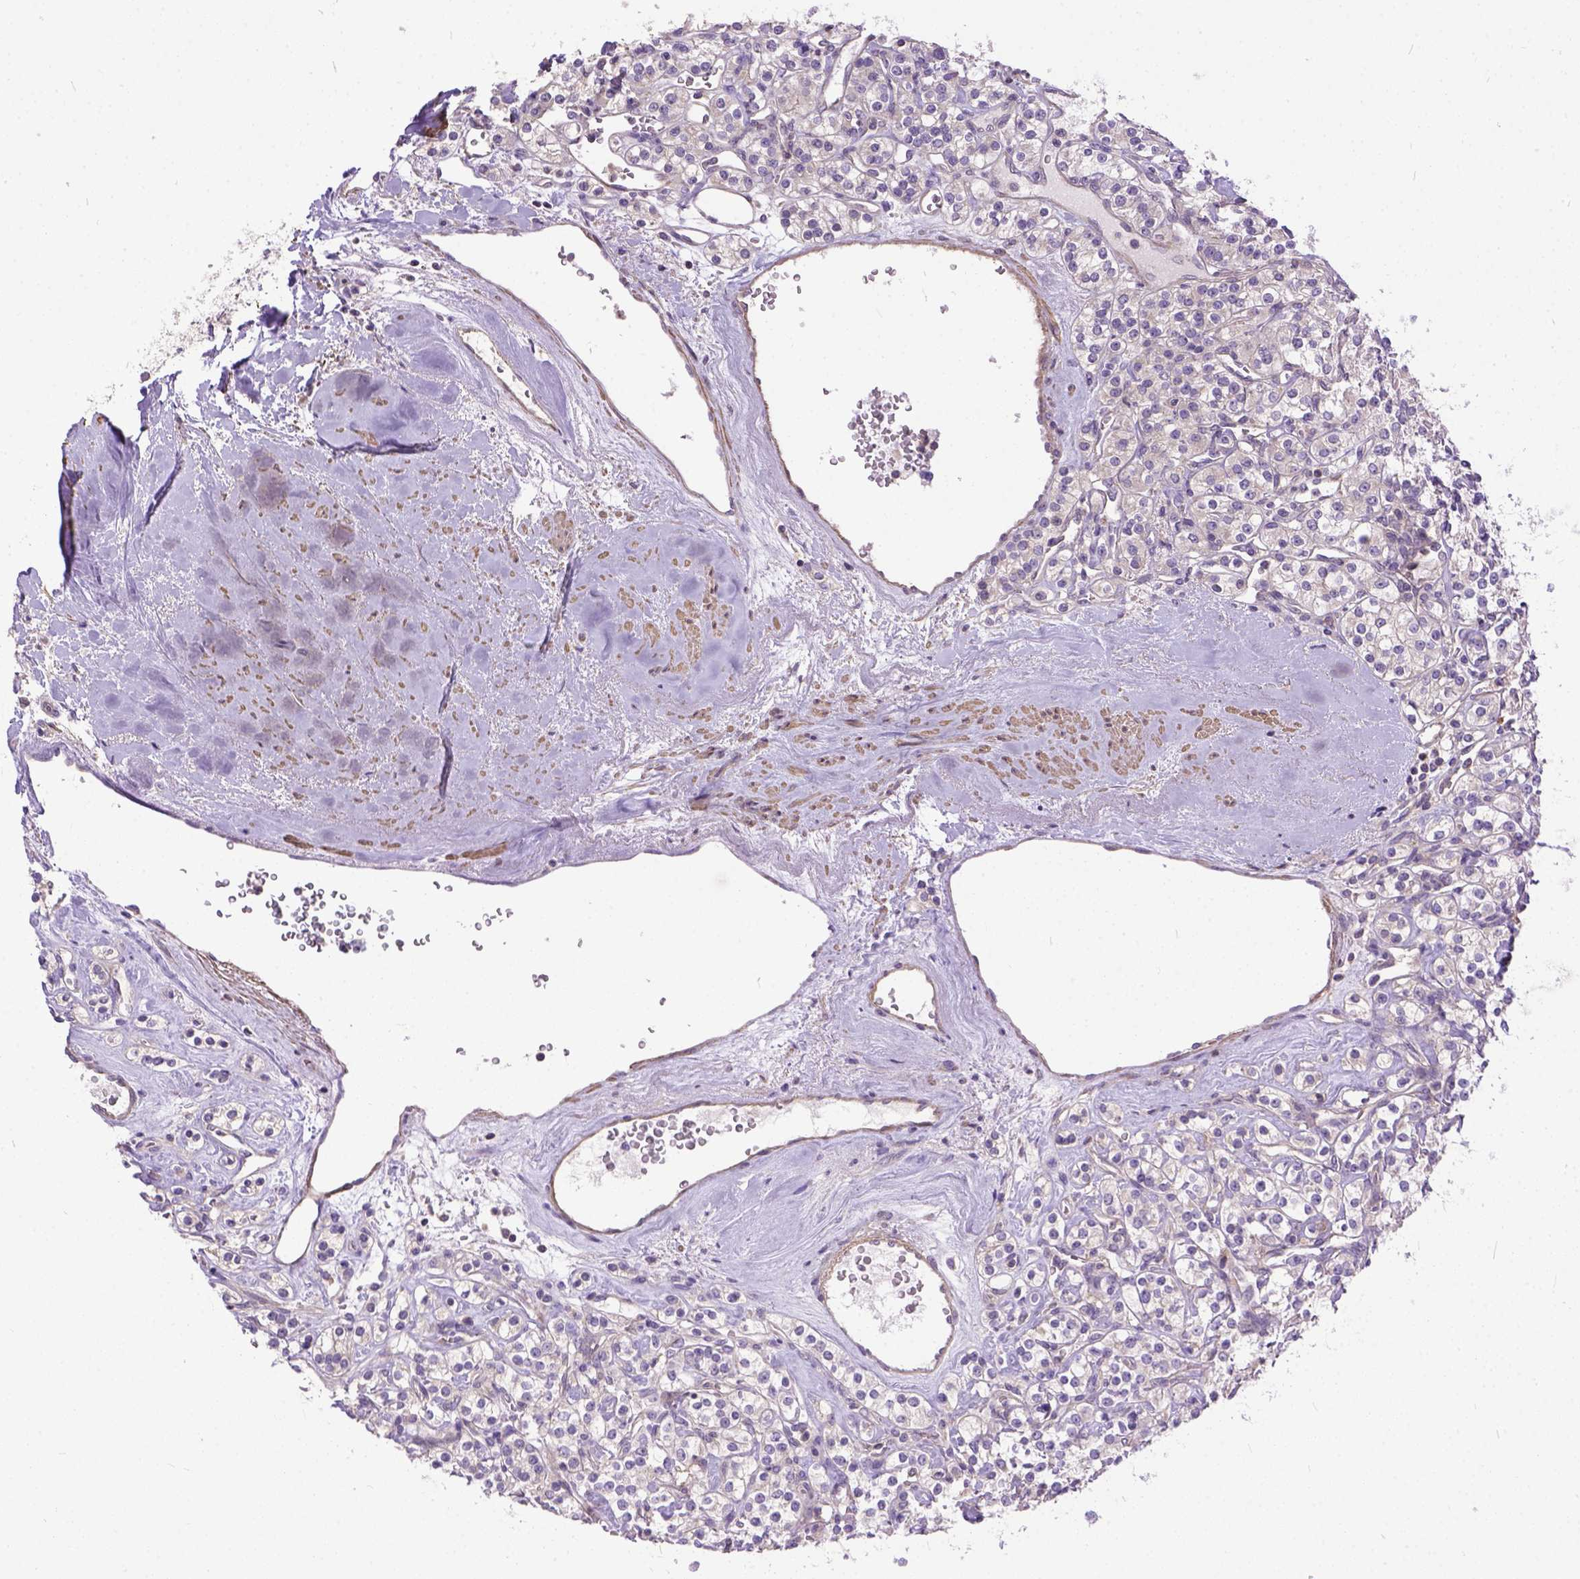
{"staining": {"intensity": "negative", "quantity": "none", "location": "none"}, "tissue": "renal cancer", "cell_type": "Tumor cells", "image_type": "cancer", "snomed": [{"axis": "morphology", "description": "Adenocarcinoma, NOS"}, {"axis": "topography", "description": "Kidney"}], "caption": "Adenocarcinoma (renal) was stained to show a protein in brown. There is no significant expression in tumor cells. (Stains: DAB immunohistochemistry (IHC) with hematoxylin counter stain, Microscopy: brightfield microscopy at high magnification).", "gene": "BANF2", "patient": {"sex": "male", "age": 77}}